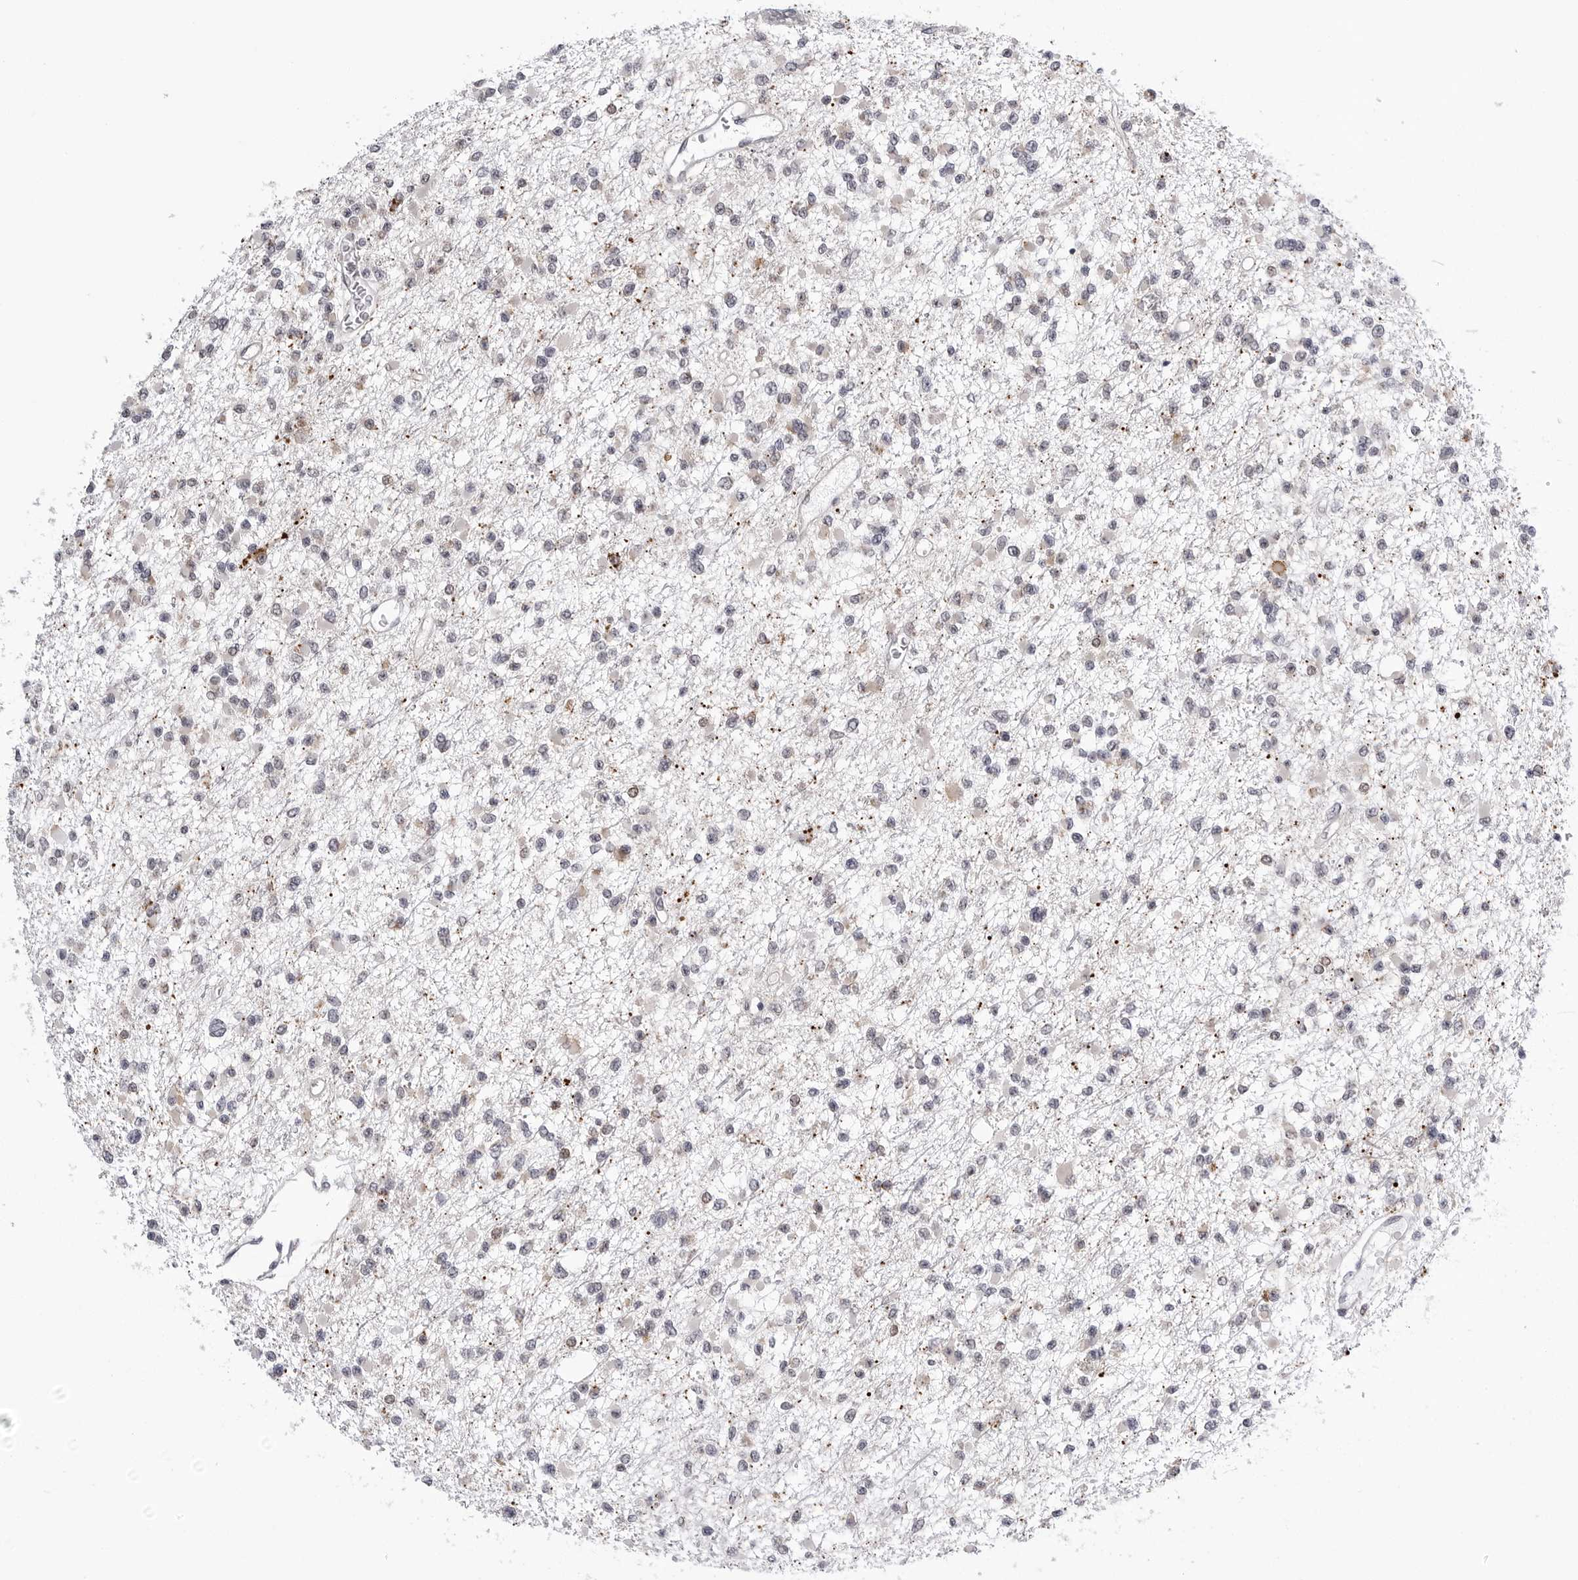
{"staining": {"intensity": "negative", "quantity": "none", "location": "none"}, "tissue": "glioma", "cell_type": "Tumor cells", "image_type": "cancer", "snomed": [{"axis": "morphology", "description": "Glioma, malignant, Low grade"}, {"axis": "topography", "description": "Brain"}], "caption": "There is no significant staining in tumor cells of glioma.", "gene": "CDK20", "patient": {"sex": "female", "age": 22}}